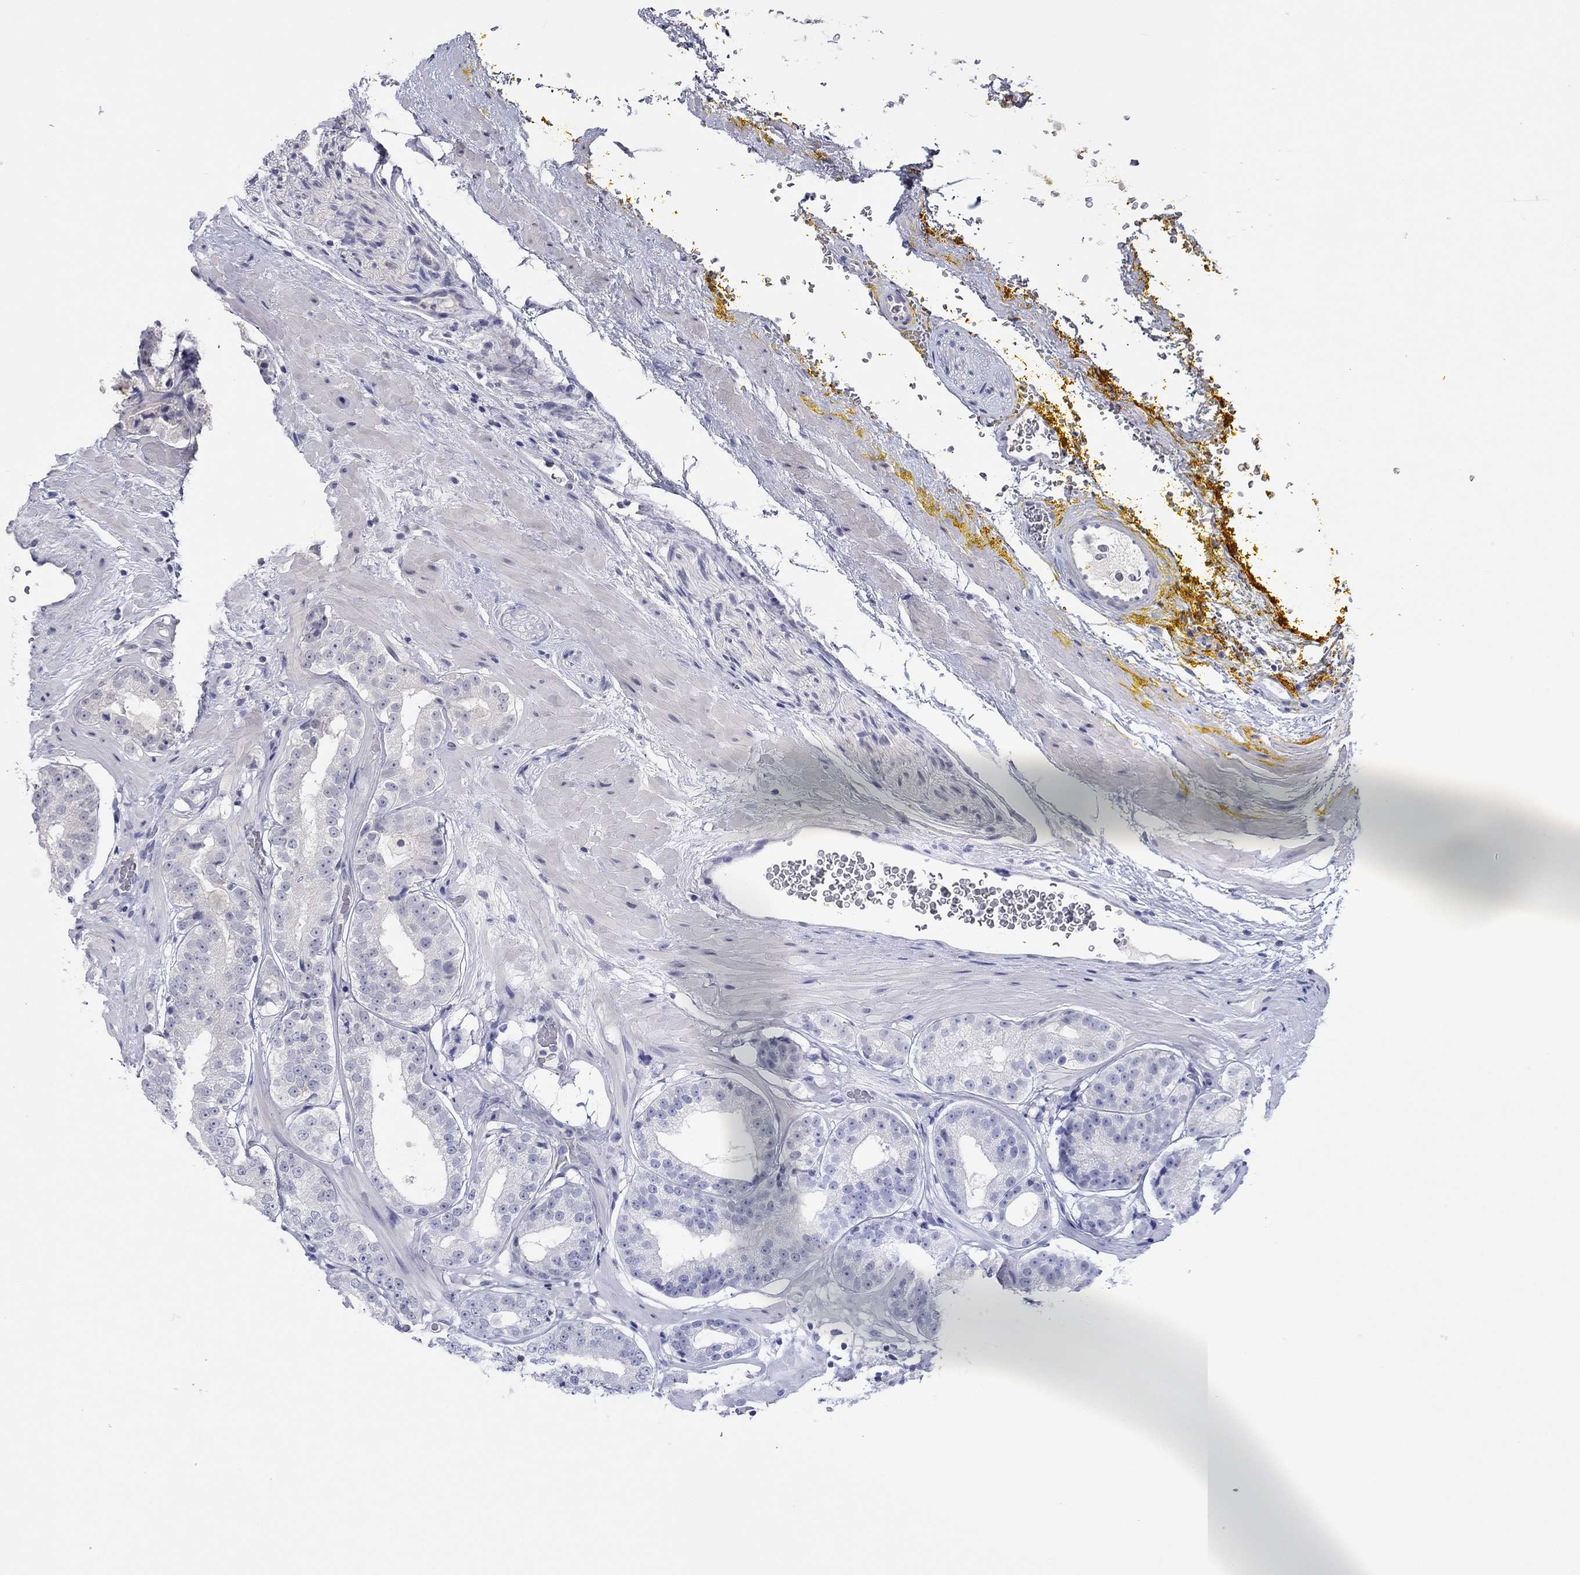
{"staining": {"intensity": "negative", "quantity": "none", "location": "none"}, "tissue": "prostate cancer", "cell_type": "Tumor cells", "image_type": "cancer", "snomed": [{"axis": "morphology", "description": "Adenocarcinoma, Low grade"}, {"axis": "topography", "description": "Prostate"}], "caption": "Immunohistochemistry image of human prostate adenocarcinoma (low-grade) stained for a protein (brown), which exhibits no positivity in tumor cells.", "gene": "ITGAE", "patient": {"sex": "male", "age": 60}}